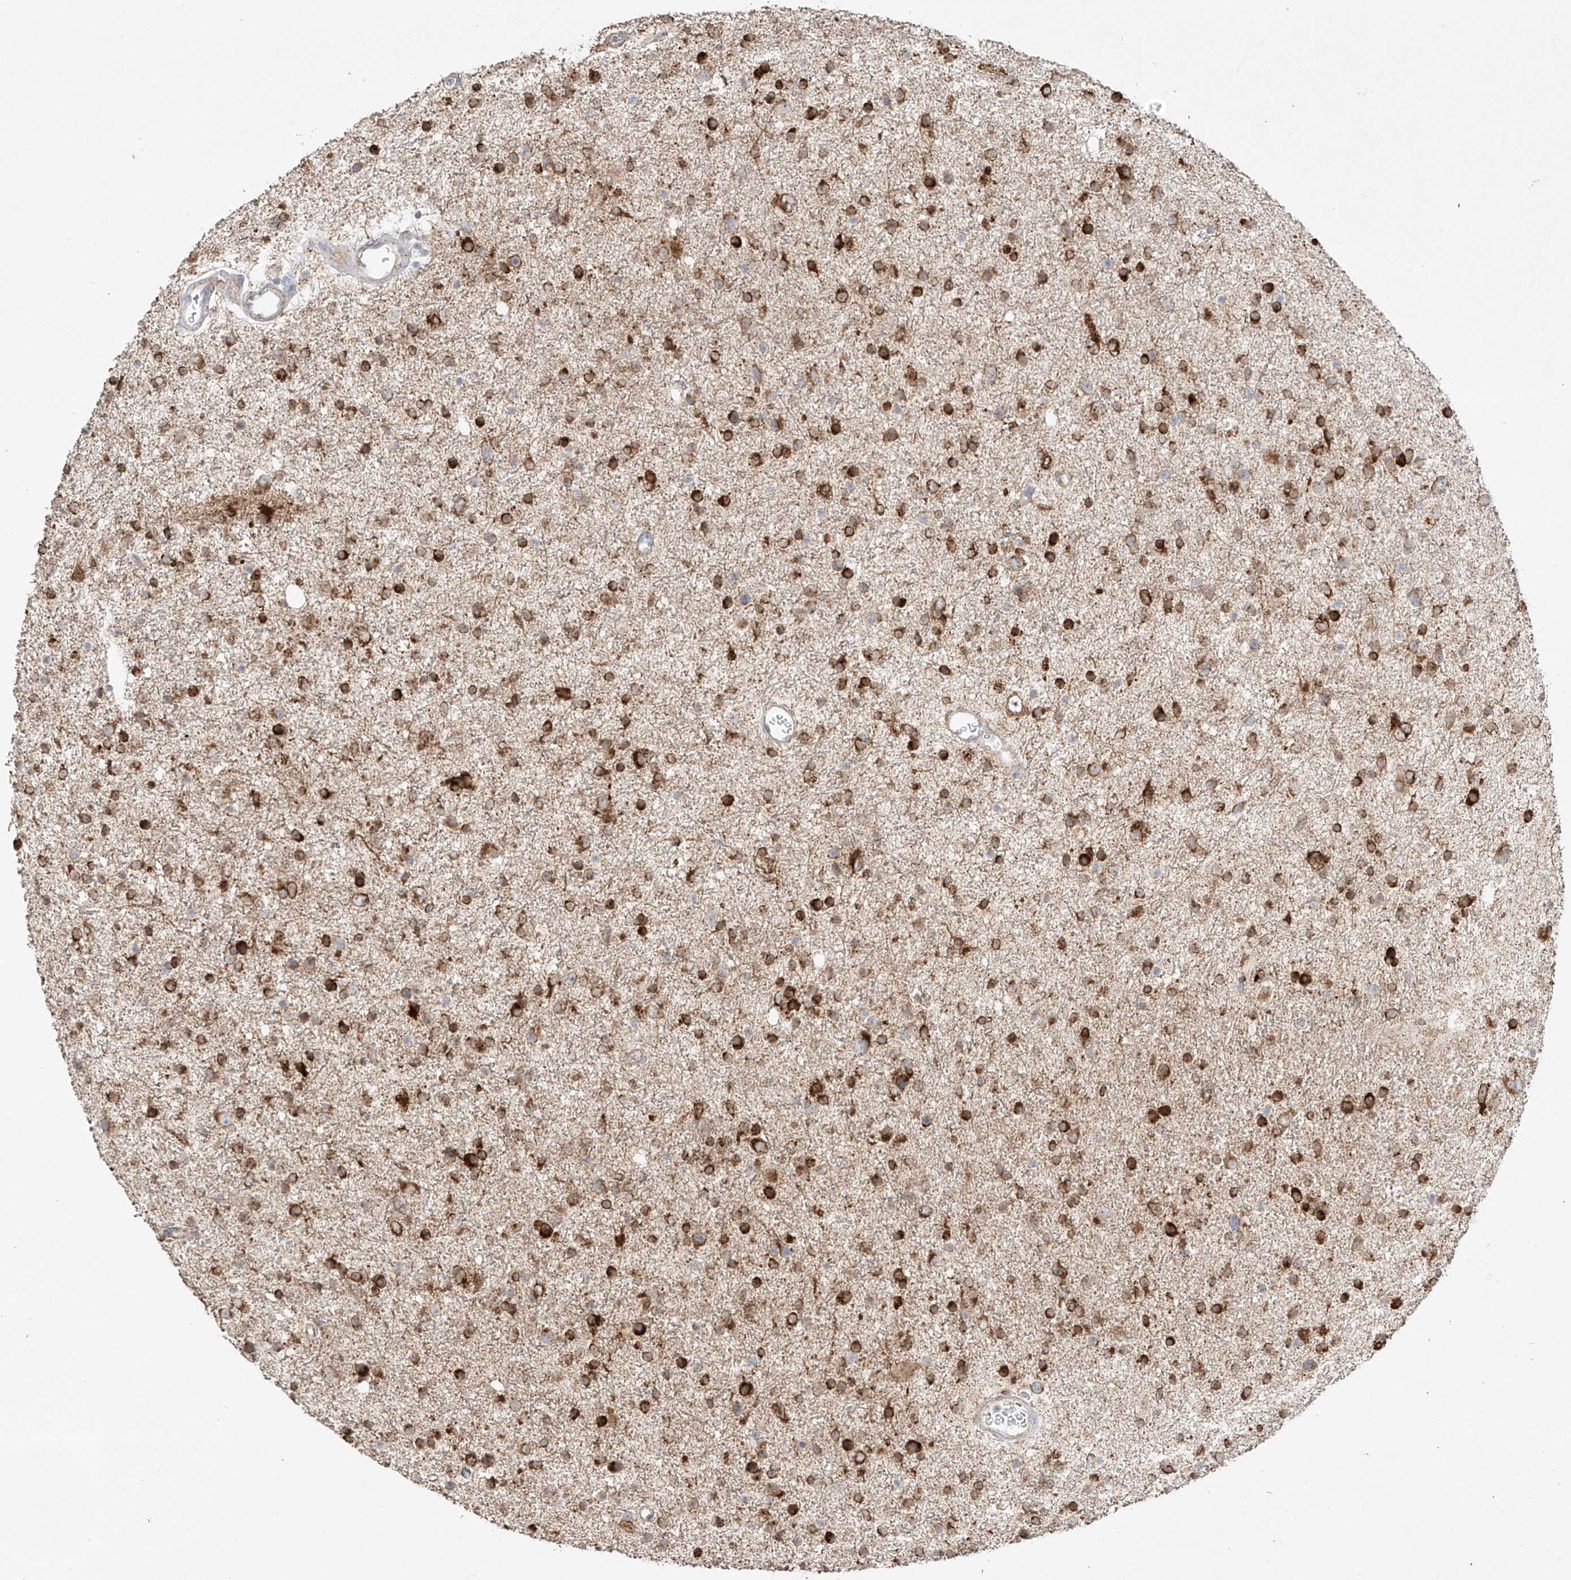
{"staining": {"intensity": "strong", "quantity": ">75%", "location": "cytoplasmic/membranous"}, "tissue": "glioma", "cell_type": "Tumor cells", "image_type": "cancer", "snomed": [{"axis": "morphology", "description": "Glioma, malignant, Low grade"}, {"axis": "topography", "description": "Brain"}], "caption": "Protein staining of malignant glioma (low-grade) tissue displays strong cytoplasmic/membranous positivity in approximately >75% of tumor cells.", "gene": "COLGALT2", "patient": {"sex": "female", "age": 37}}